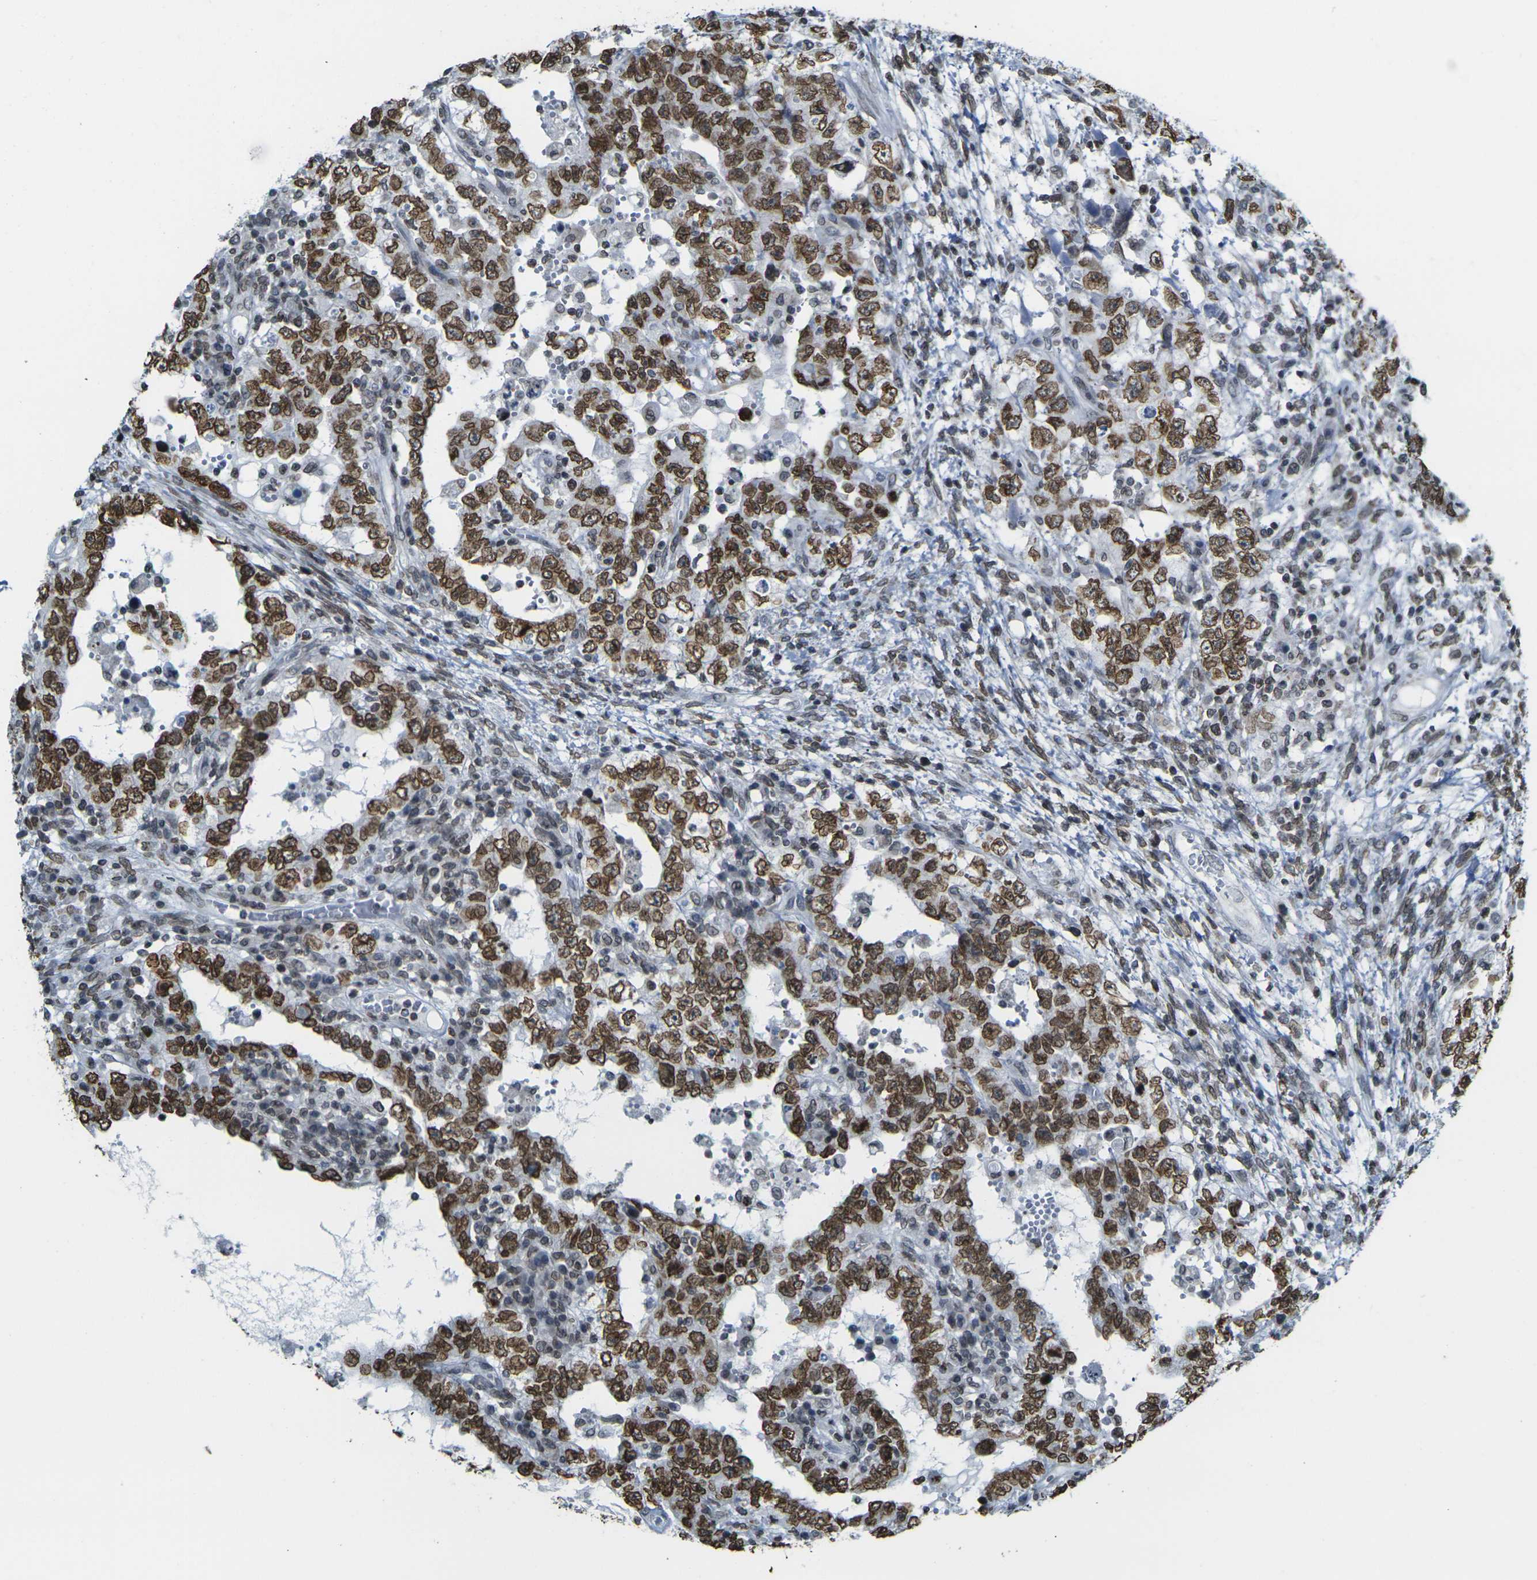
{"staining": {"intensity": "strong", "quantity": ">75%", "location": "cytoplasmic/membranous,nuclear"}, "tissue": "testis cancer", "cell_type": "Tumor cells", "image_type": "cancer", "snomed": [{"axis": "morphology", "description": "Carcinoma, Embryonal, NOS"}, {"axis": "topography", "description": "Testis"}], "caption": "The photomicrograph shows immunohistochemical staining of testis embryonal carcinoma. There is strong cytoplasmic/membranous and nuclear positivity is present in approximately >75% of tumor cells. (DAB IHC, brown staining for protein, blue staining for nuclei).", "gene": "BRDT", "patient": {"sex": "male", "age": 26}}